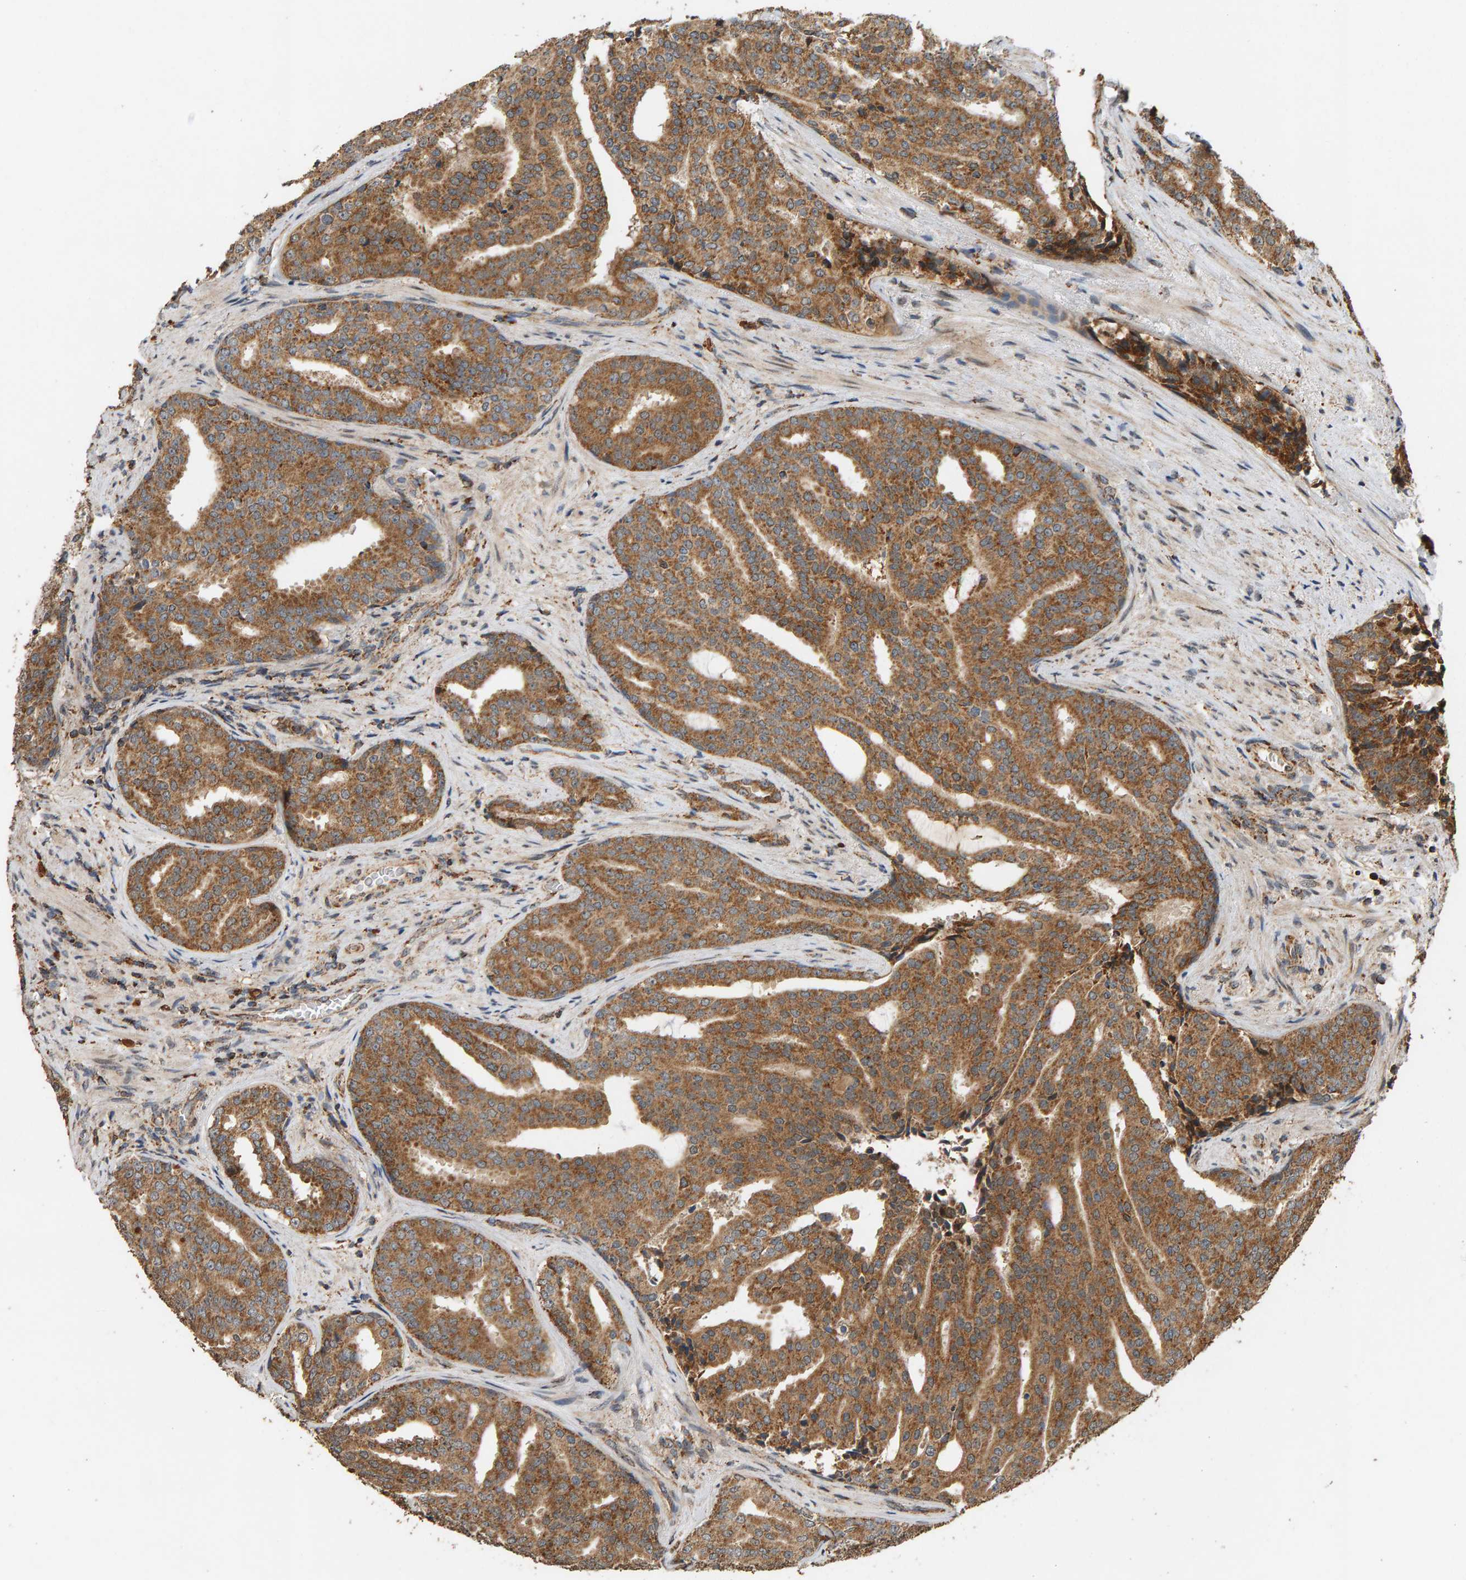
{"staining": {"intensity": "moderate", "quantity": ">75%", "location": "cytoplasmic/membranous"}, "tissue": "prostate cancer", "cell_type": "Tumor cells", "image_type": "cancer", "snomed": [{"axis": "morphology", "description": "Adenocarcinoma, High grade"}, {"axis": "topography", "description": "Prostate"}], "caption": "The immunohistochemical stain labels moderate cytoplasmic/membranous expression in tumor cells of prostate cancer tissue. (DAB (3,3'-diaminobenzidine) = brown stain, brightfield microscopy at high magnification).", "gene": "GSTK1", "patient": {"sex": "male", "age": 71}}